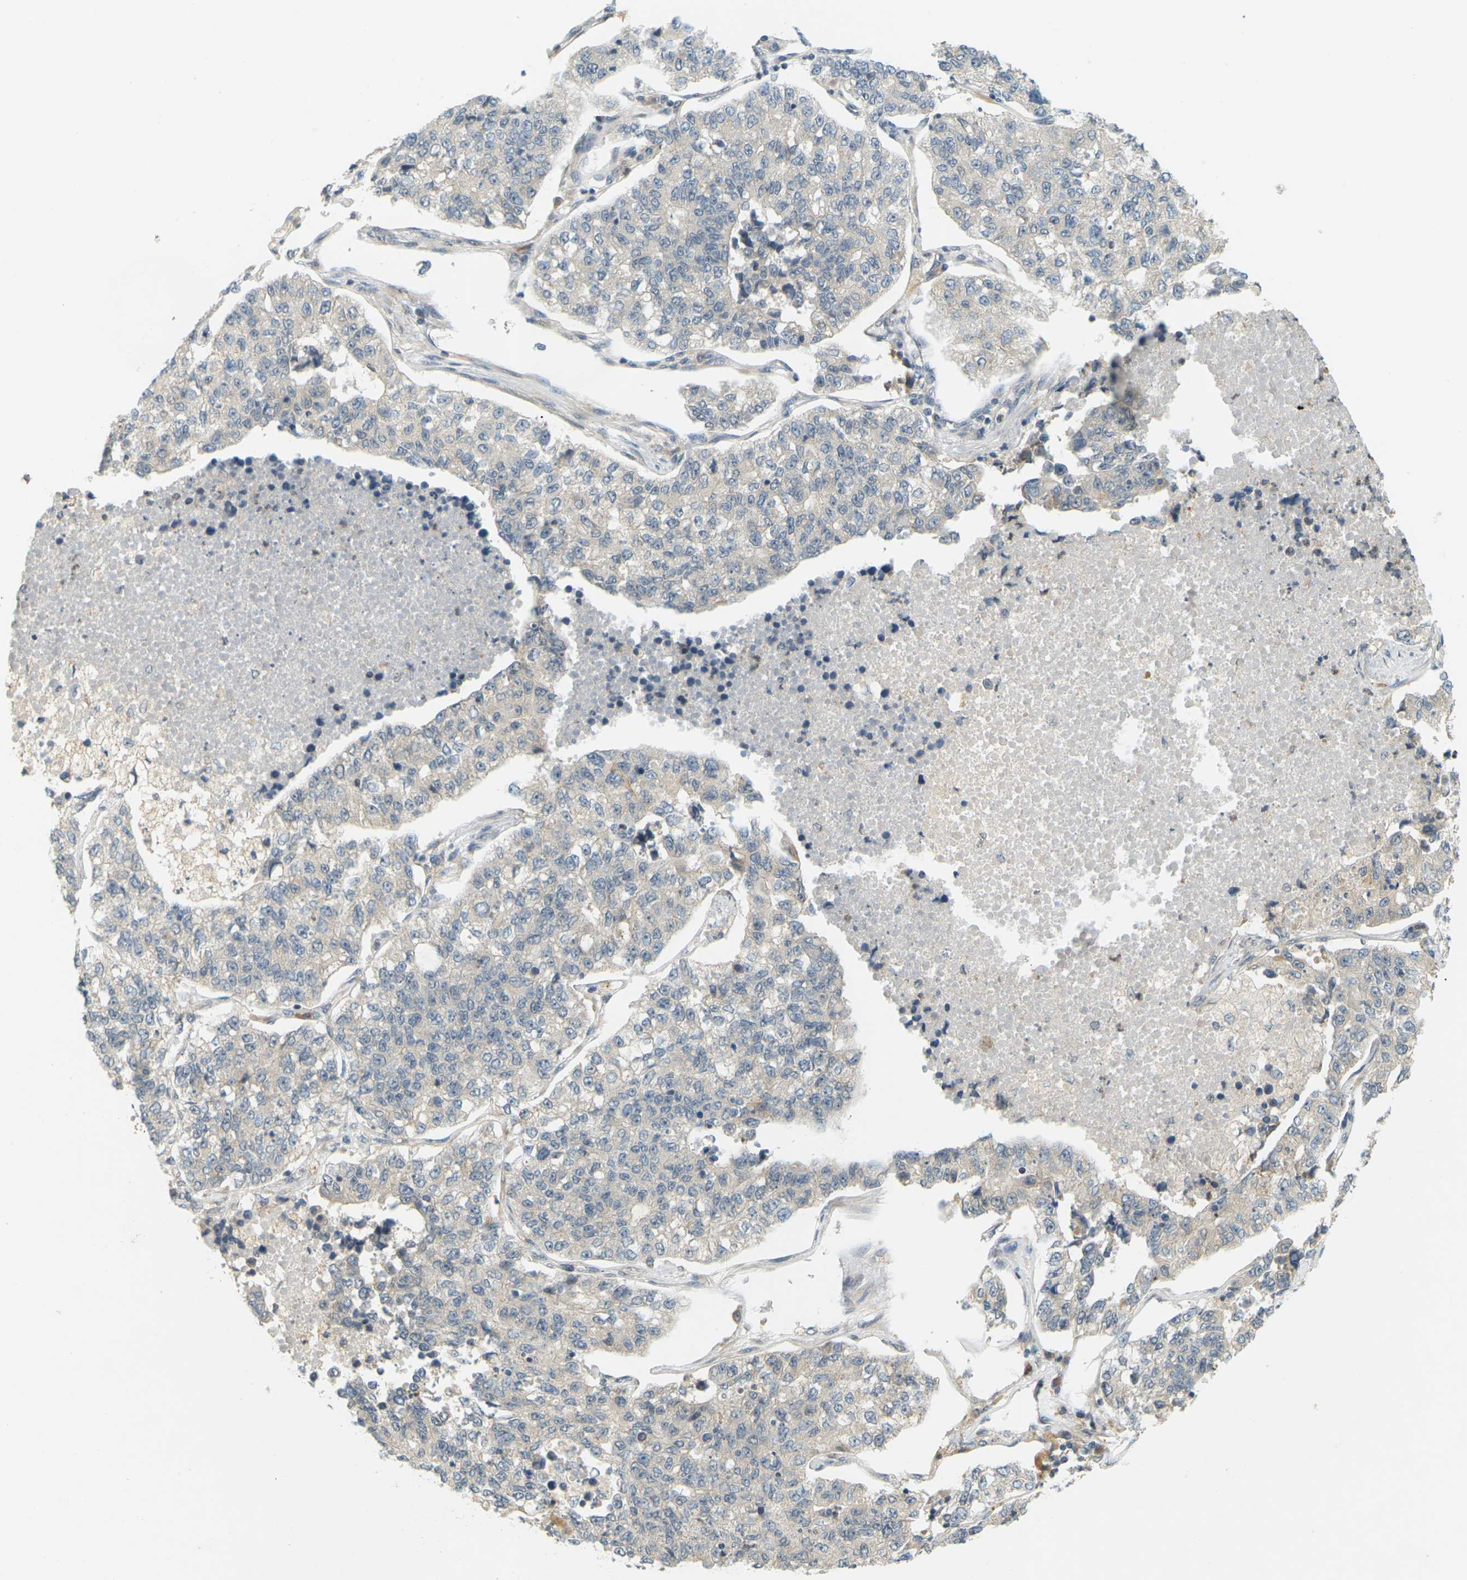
{"staining": {"intensity": "weak", "quantity": ">75%", "location": "cytoplasmic/membranous"}, "tissue": "lung cancer", "cell_type": "Tumor cells", "image_type": "cancer", "snomed": [{"axis": "morphology", "description": "Adenocarcinoma, NOS"}, {"axis": "topography", "description": "Lung"}], "caption": "Immunohistochemistry (IHC) (DAB (3,3'-diaminobenzidine)) staining of lung adenocarcinoma exhibits weak cytoplasmic/membranous protein positivity in about >75% of tumor cells.", "gene": "SOCS6", "patient": {"sex": "male", "age": 49}}